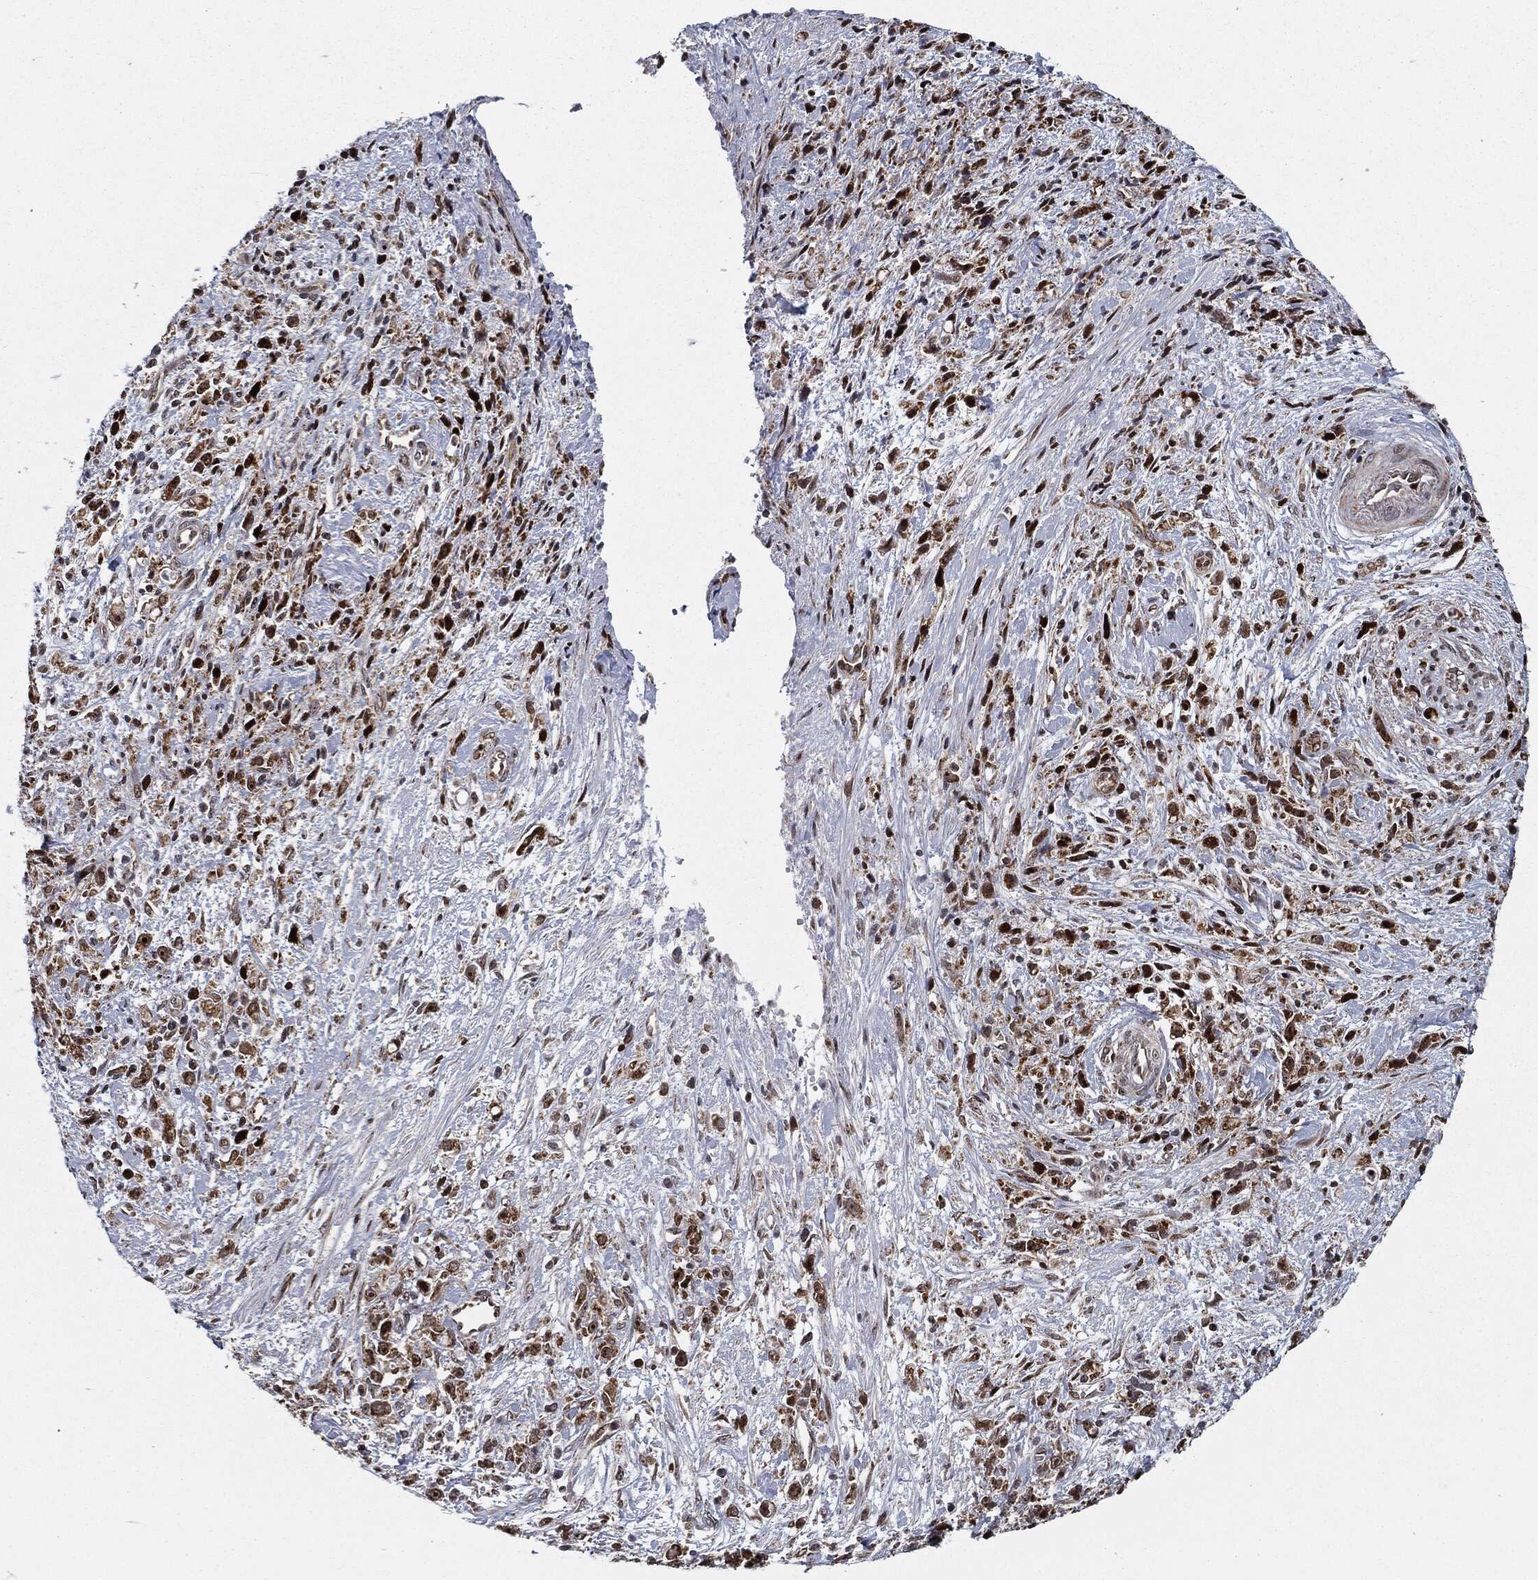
{"staining": {"intensity": "strong", "quantity": "25%-75%", "location": "cytoplasmic/membranous,nuclear"}, "tissue": "stomach cancer", "cell_type": "Tumor cells", "image_type": "cancer", "snomed": [{"axis": "morphology", "description": "Adenocarcinoma, NOS"}, {"axis": "topography", "description": "Stomach"}], "caption": "Tumor cells reveal strong cytoplasmic/membranous and nuclear positivity in about 25%-75% of cells in stomach cancer.", "gene": "CHCHD2", "patient": {"sex": "female", "age": 59}}